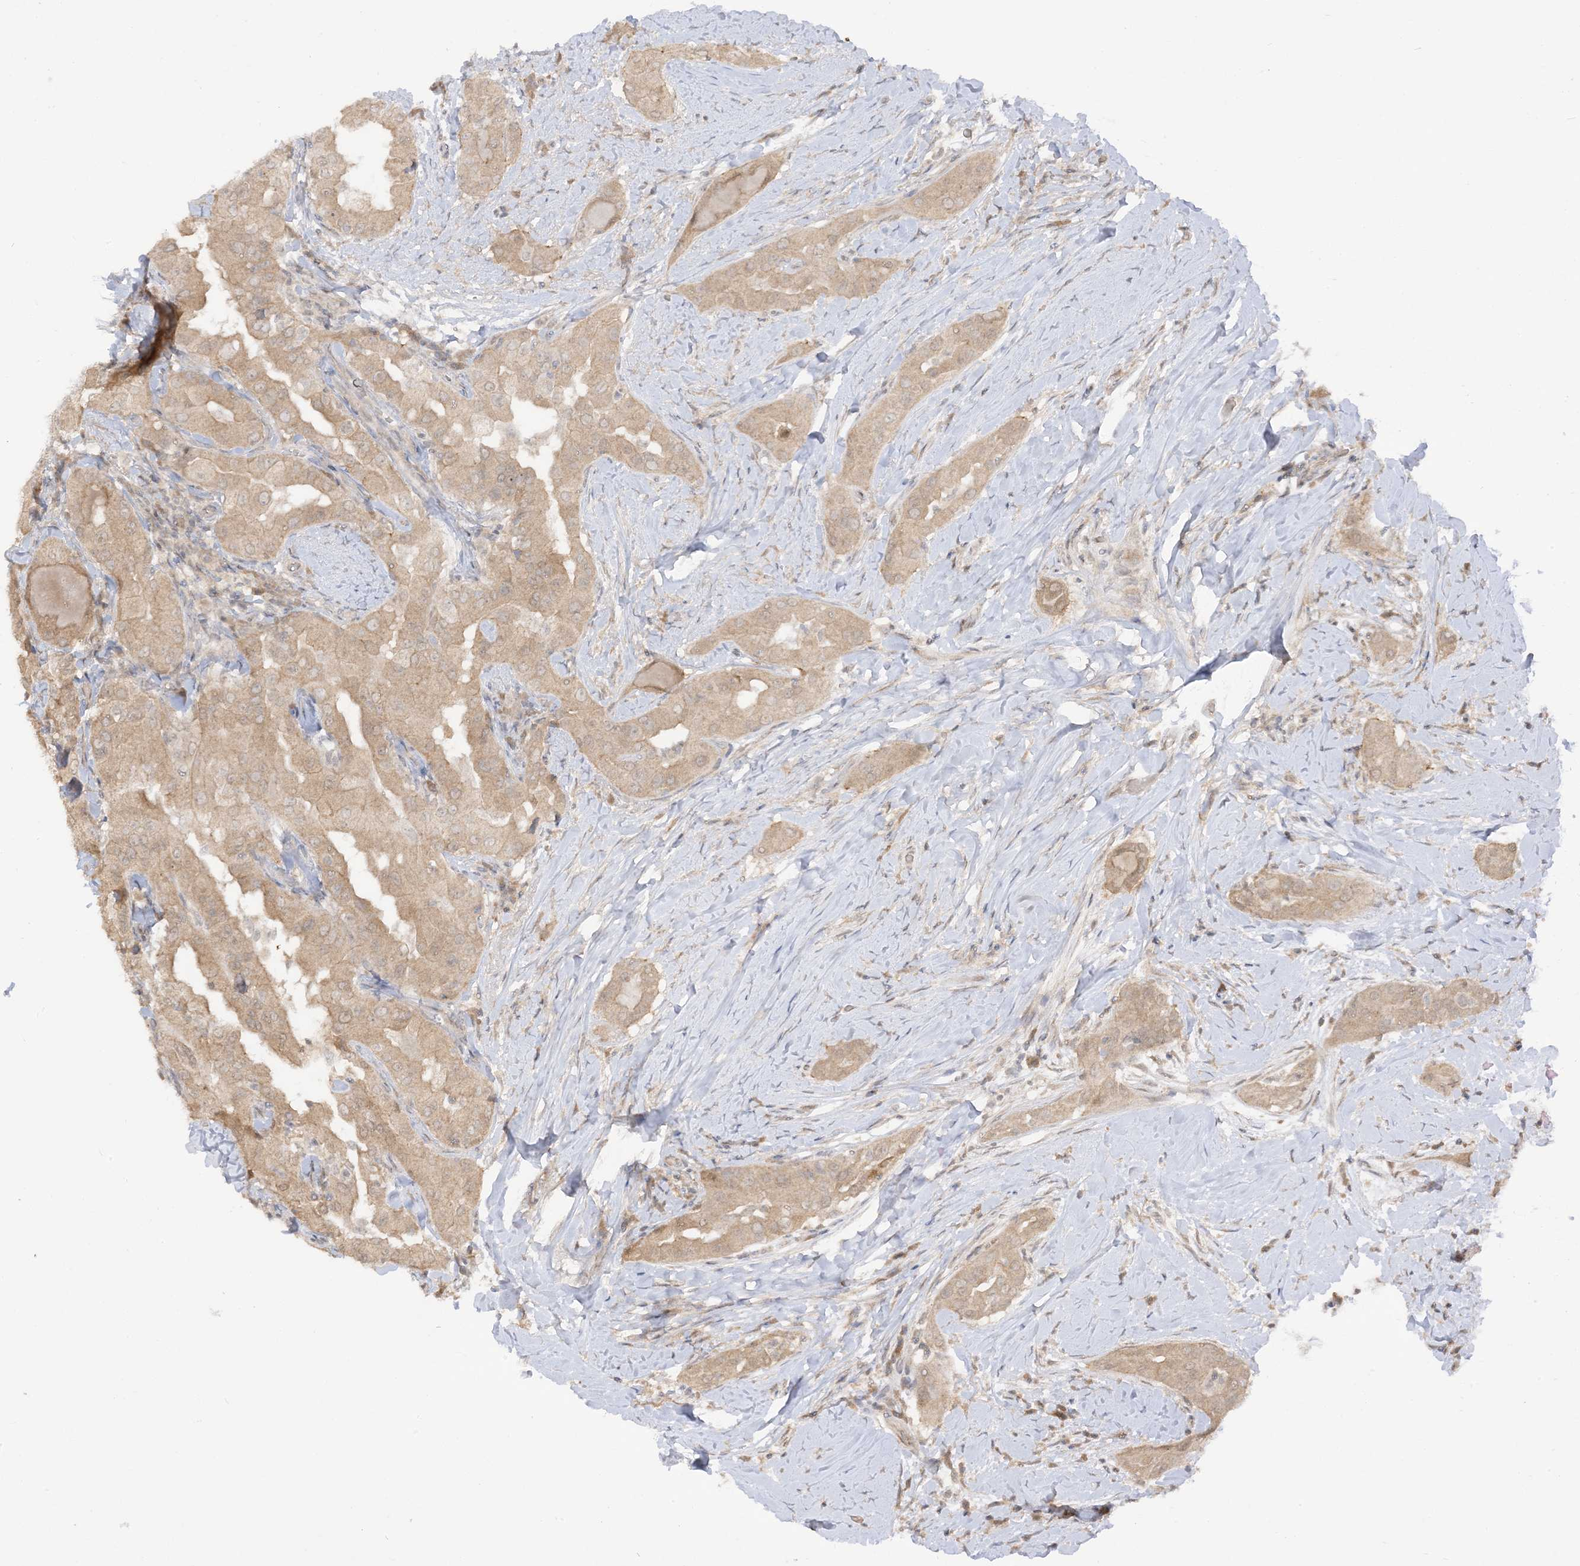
{"staining": {"intensity": "weak", "quantity": ">75%", "location": "cytoplasmic/membranous"}, "tissue": "thyroid cancer", "cell_type": "Tumor cells", "image_type": "cancer", "snomed": [{"axis": "morphology", "description": "Papillary adenocarcinoma, NOS"}, {"axis": "topography", "description": "Thyroid gland"}], "caption": "A brown stain shows weak cytoplasmic/membranous expression of a protein in human thyroid papillary adenocarcinoma tumor cells.", "gene": "TBCC", "patient": {"sex": "male", "age": 33}}